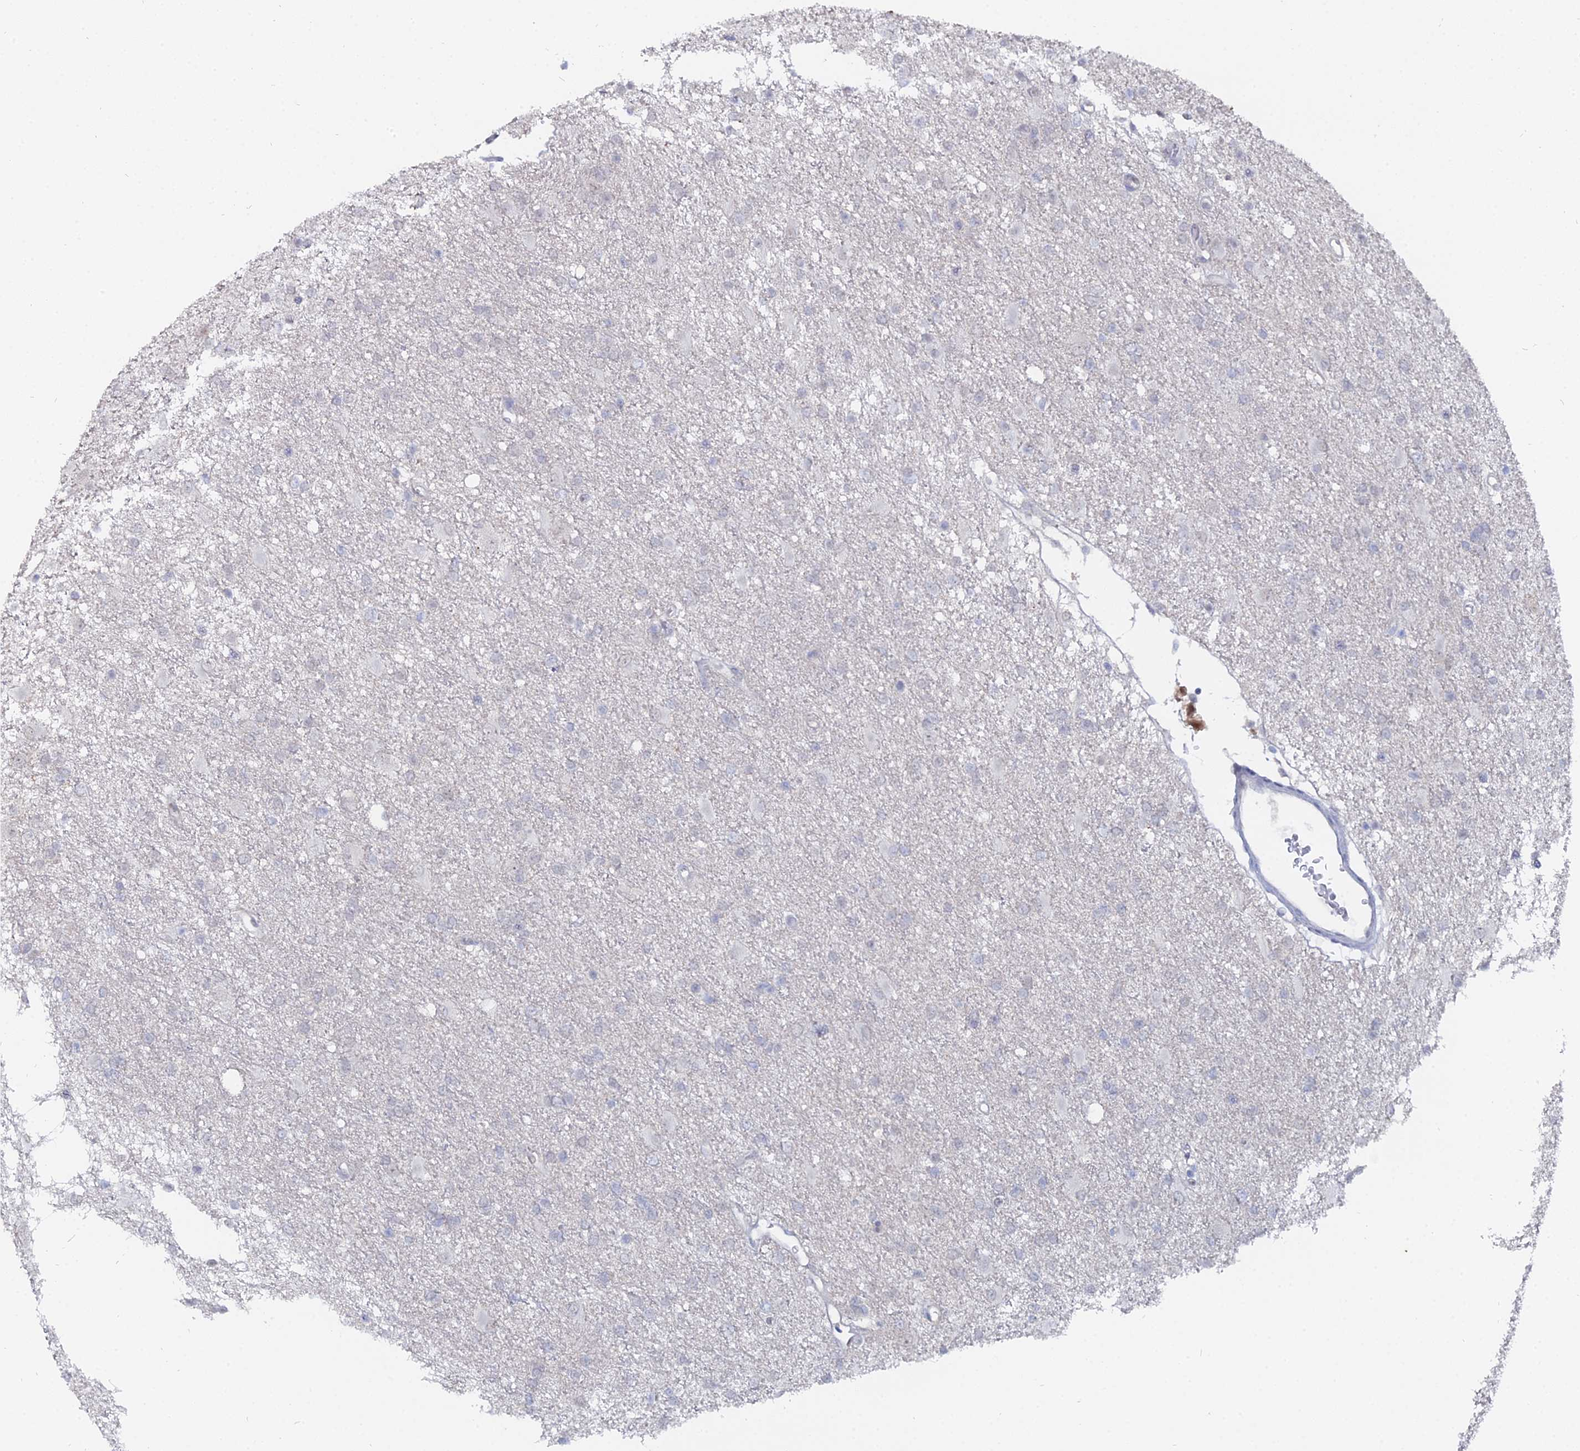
{"staining": {"intensity": "negative", "quantity": "none", "location": "none"}, "tissue": "glioma", "cell_type": "Tumor cells", "image_type": "cancer", "snomed": [{"axis": "morphology", "description": "Glioma, malignant, High grade"}, {"axis": "topography", "description": "Brain"}], "caption": "This image is of high-grade glioma (malignant) stained with immunohistochemistry (IHC) to label a protein in brown with the nuclei are counter-stained blue. There is no staining in tumor cells. (Stains: DAB IHC with hematoxylin counter stain, Microscopy: brightfield microscopy at high magnification).", "gene": "THAP4", "patient": {"sex": "female", "age": 50}}